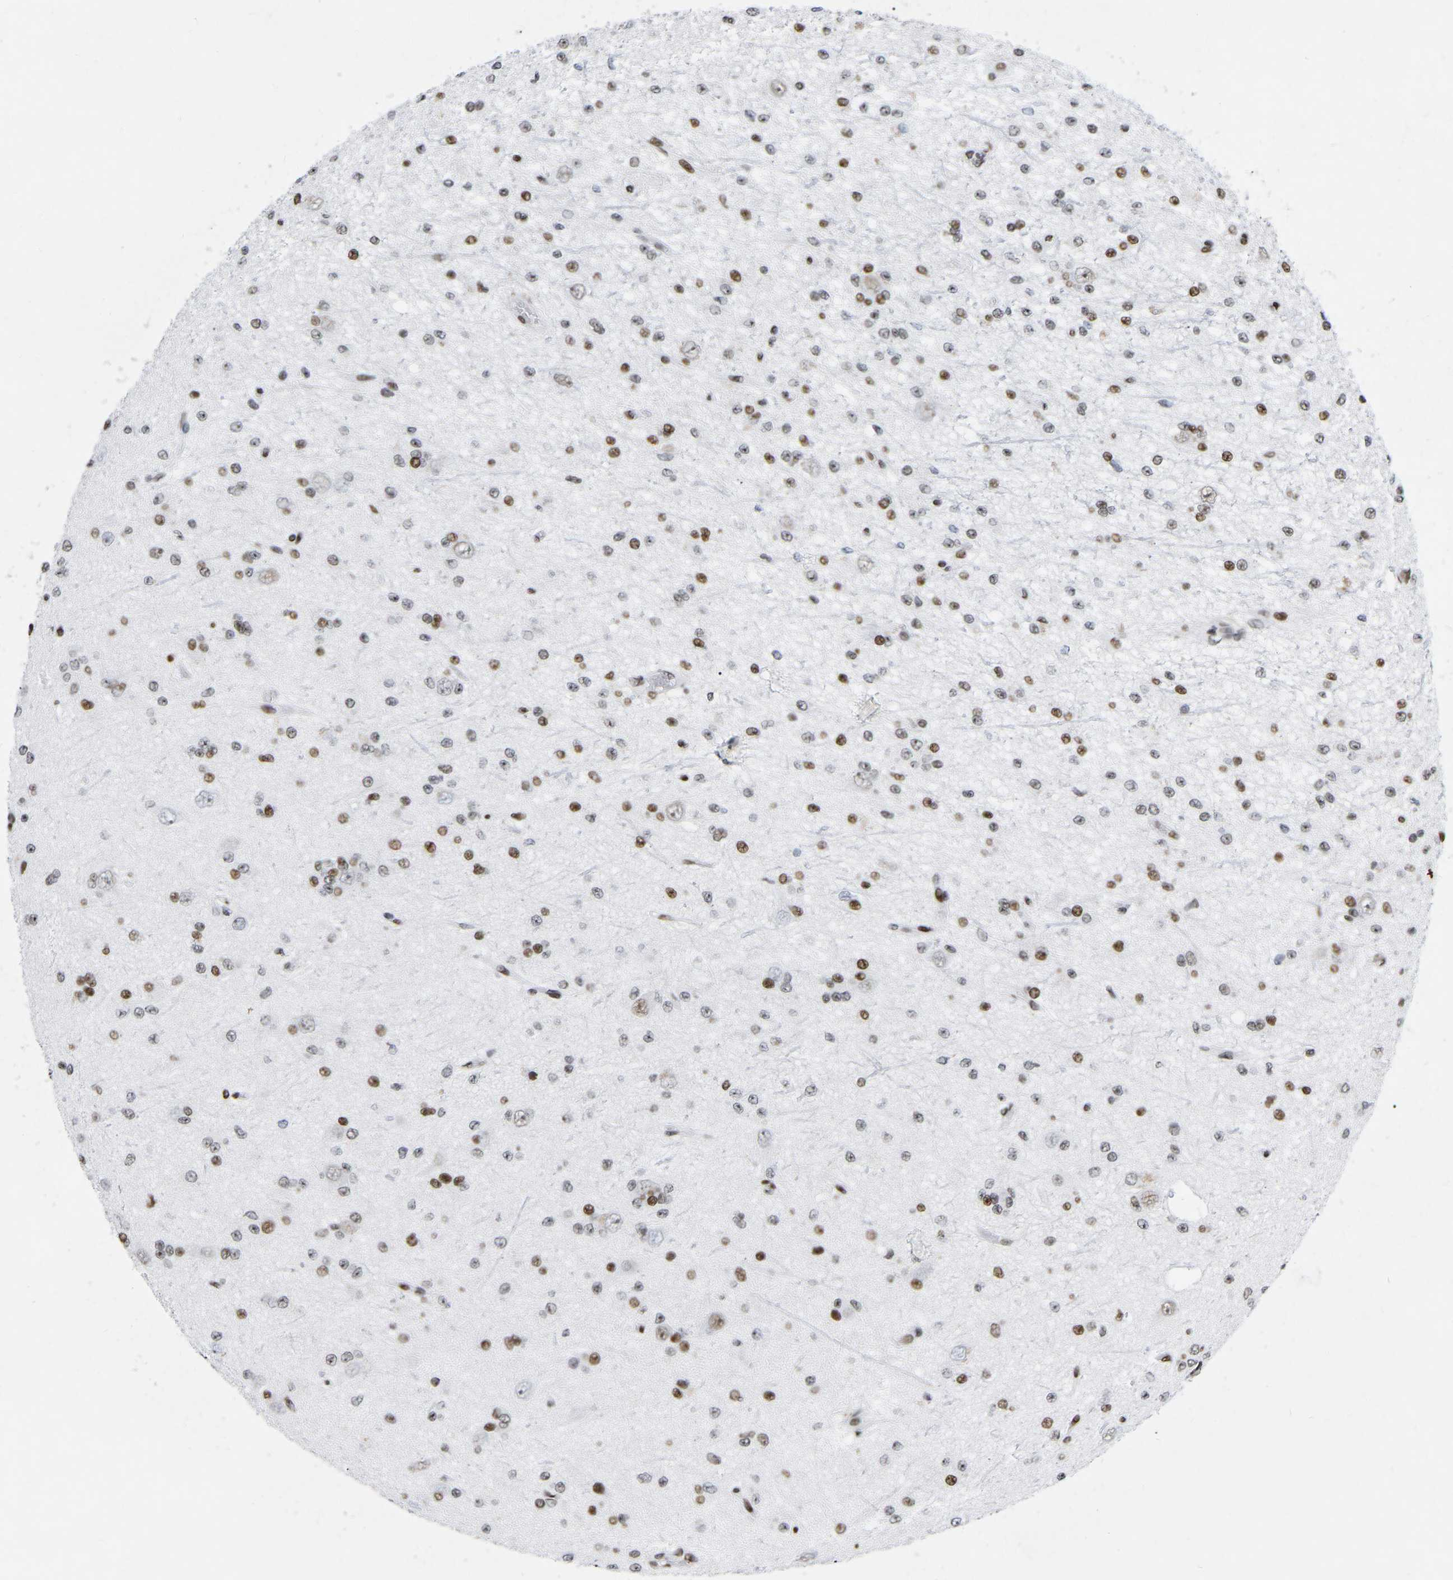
{"staining": {"intensity": "moderate", "quantity": "25%-75%", "location": "nuclear"}, "tissue": "glioma", "cell_type": "Tumor cells", "image_type": "cancer", "snomed": [{"axis": "morphology", "description": "Glioma, malignant, Low grade"}, {"axis": "topography", "description": "Brain"}], "caption": "IHC image of glioma stained for a protein (brown), which reveals medium levels of moderate nuclear positivity in about 25%-75% of tumor cells.", "gene": "PRCC", "patient": {"sex": "male", "age": 38}}